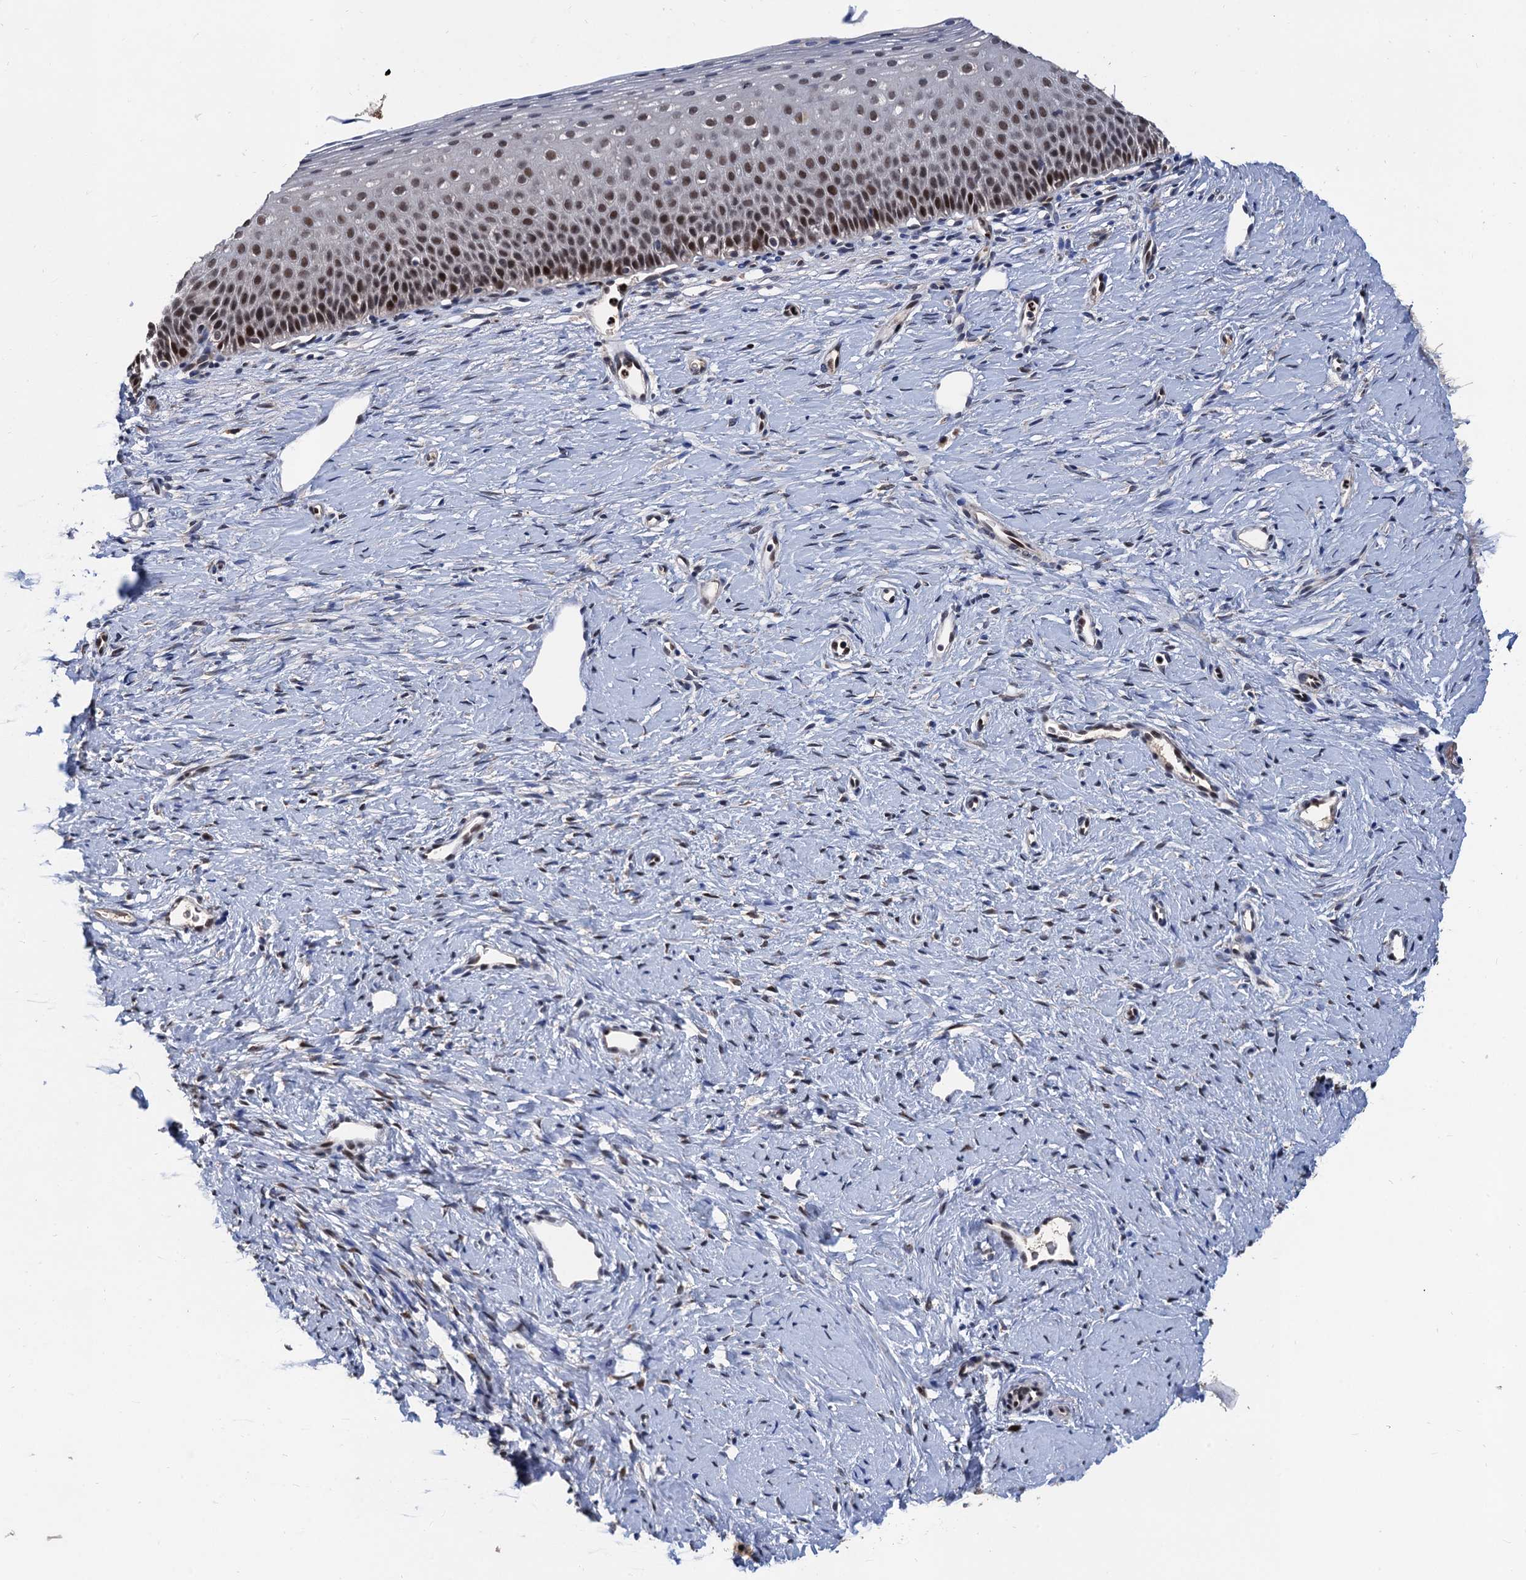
{"staining": {"intensity": "moderate", "quantity": ">75%", "location": "nuclear"}, "tissue": "cervix", "cell_type": "Glandular cells", "image_type": "normal", "snomed": [{"axis": "morphology", "description": "Normal tissue, NOS"}, {"axis": "topography", "description": "Cervix"}], "caption": "This photomicrograph exhibits immunohistochemistry (IHC) staining of benign human cervix, with medium moderate nuclear positivity in approximately >75% of glandular cells.", "gene": "TSEN34", "patient": {"sex": "female", "age": 36}}